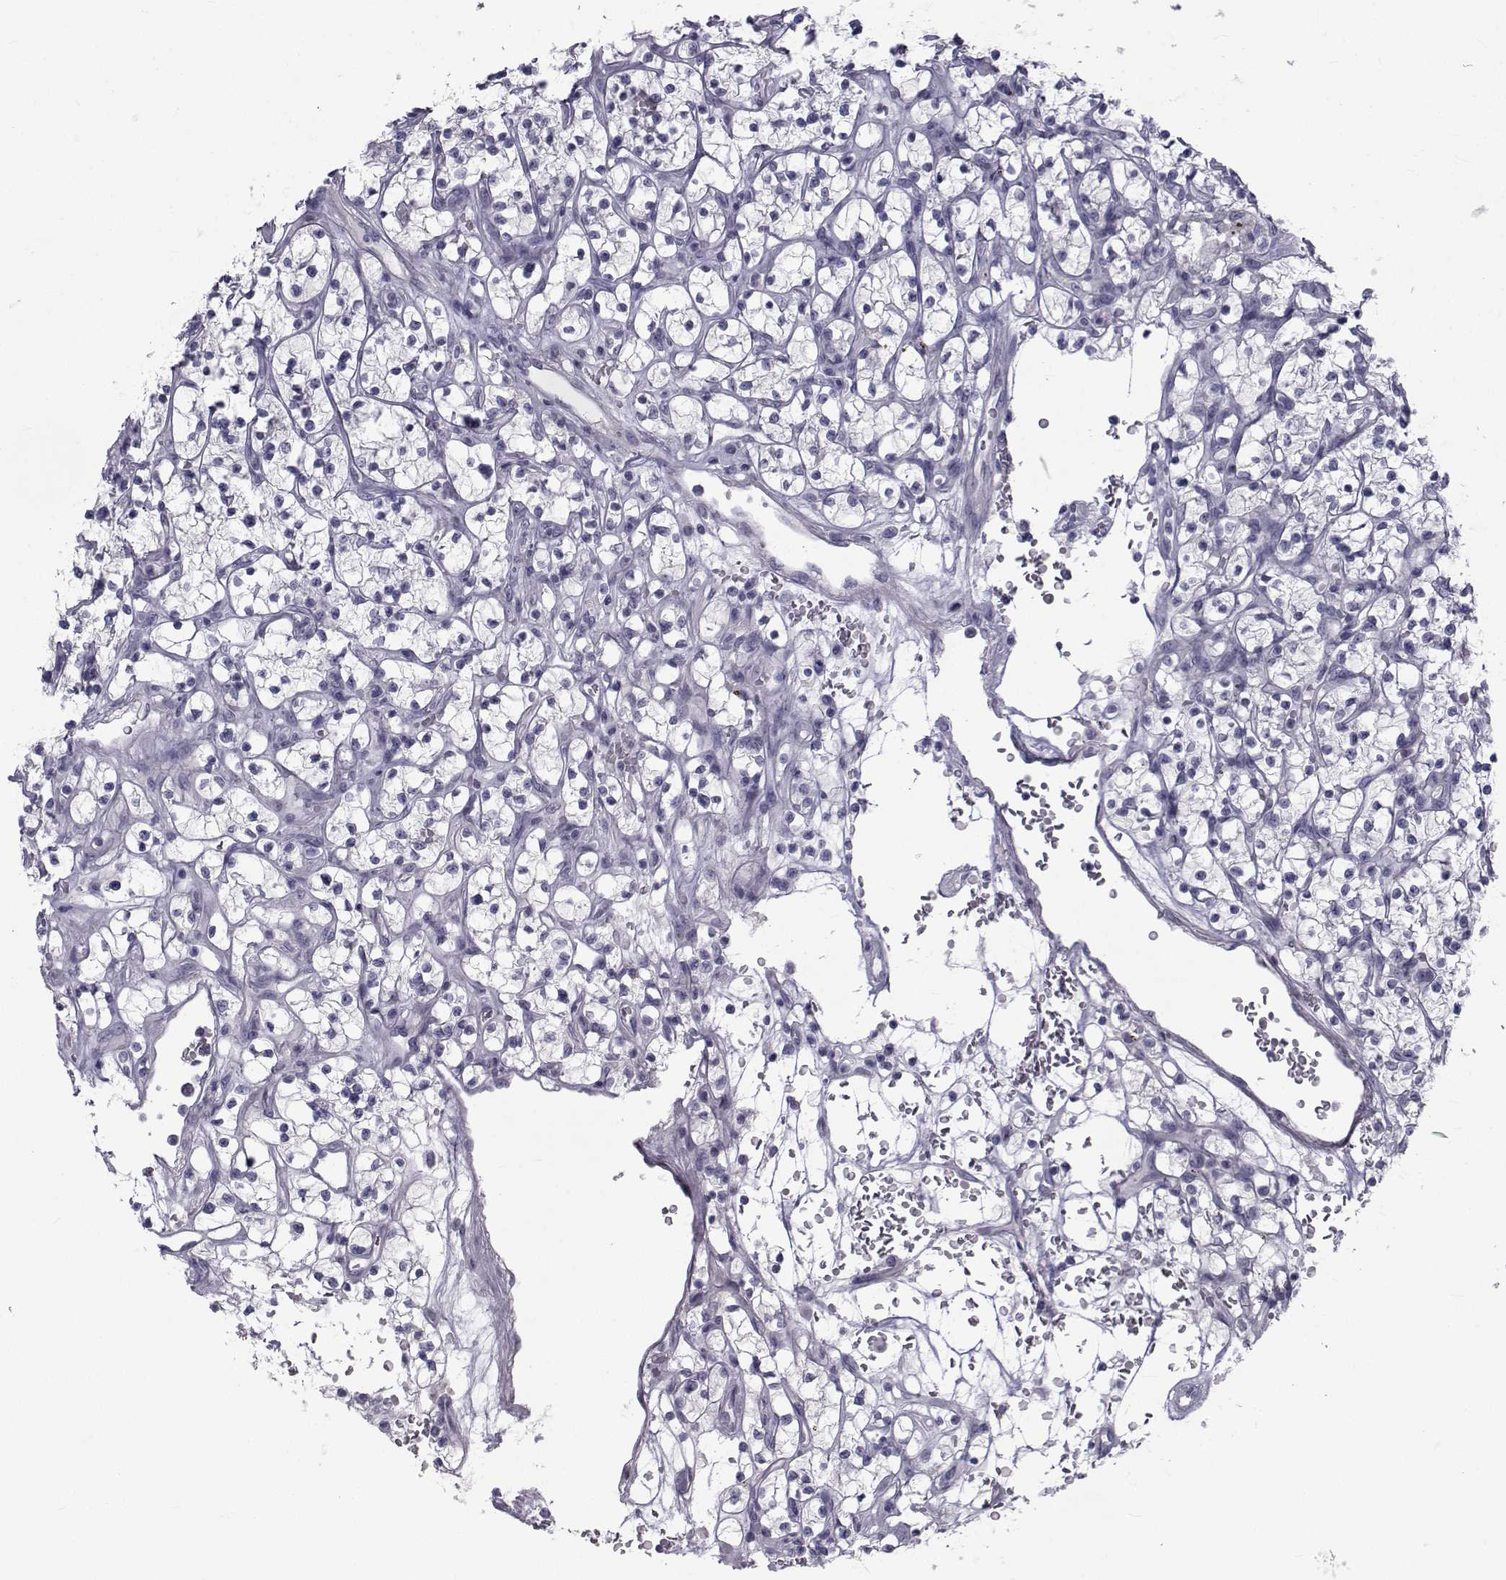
{"staining": {"intensity": "negative", "quantity": "none", "location": "none"}, "tissue": "renal cancer", "cell_type": "Tumor cells", "image_type": "cancer", "snomed": [{"axis": "morphology", "description": "Adenocarcinoma, NOS"}, {"axis": "topography", "description": "Kidney"}], "caption": "This micrograph is of renal cancer stained with immunohistochemistry (IHC) to label a protein in brown with the nuclei are counter-stained blue. There is no staining in tumor cells.", "gene": "FDXR", "patient": {"sex": "female", "age": 64}}